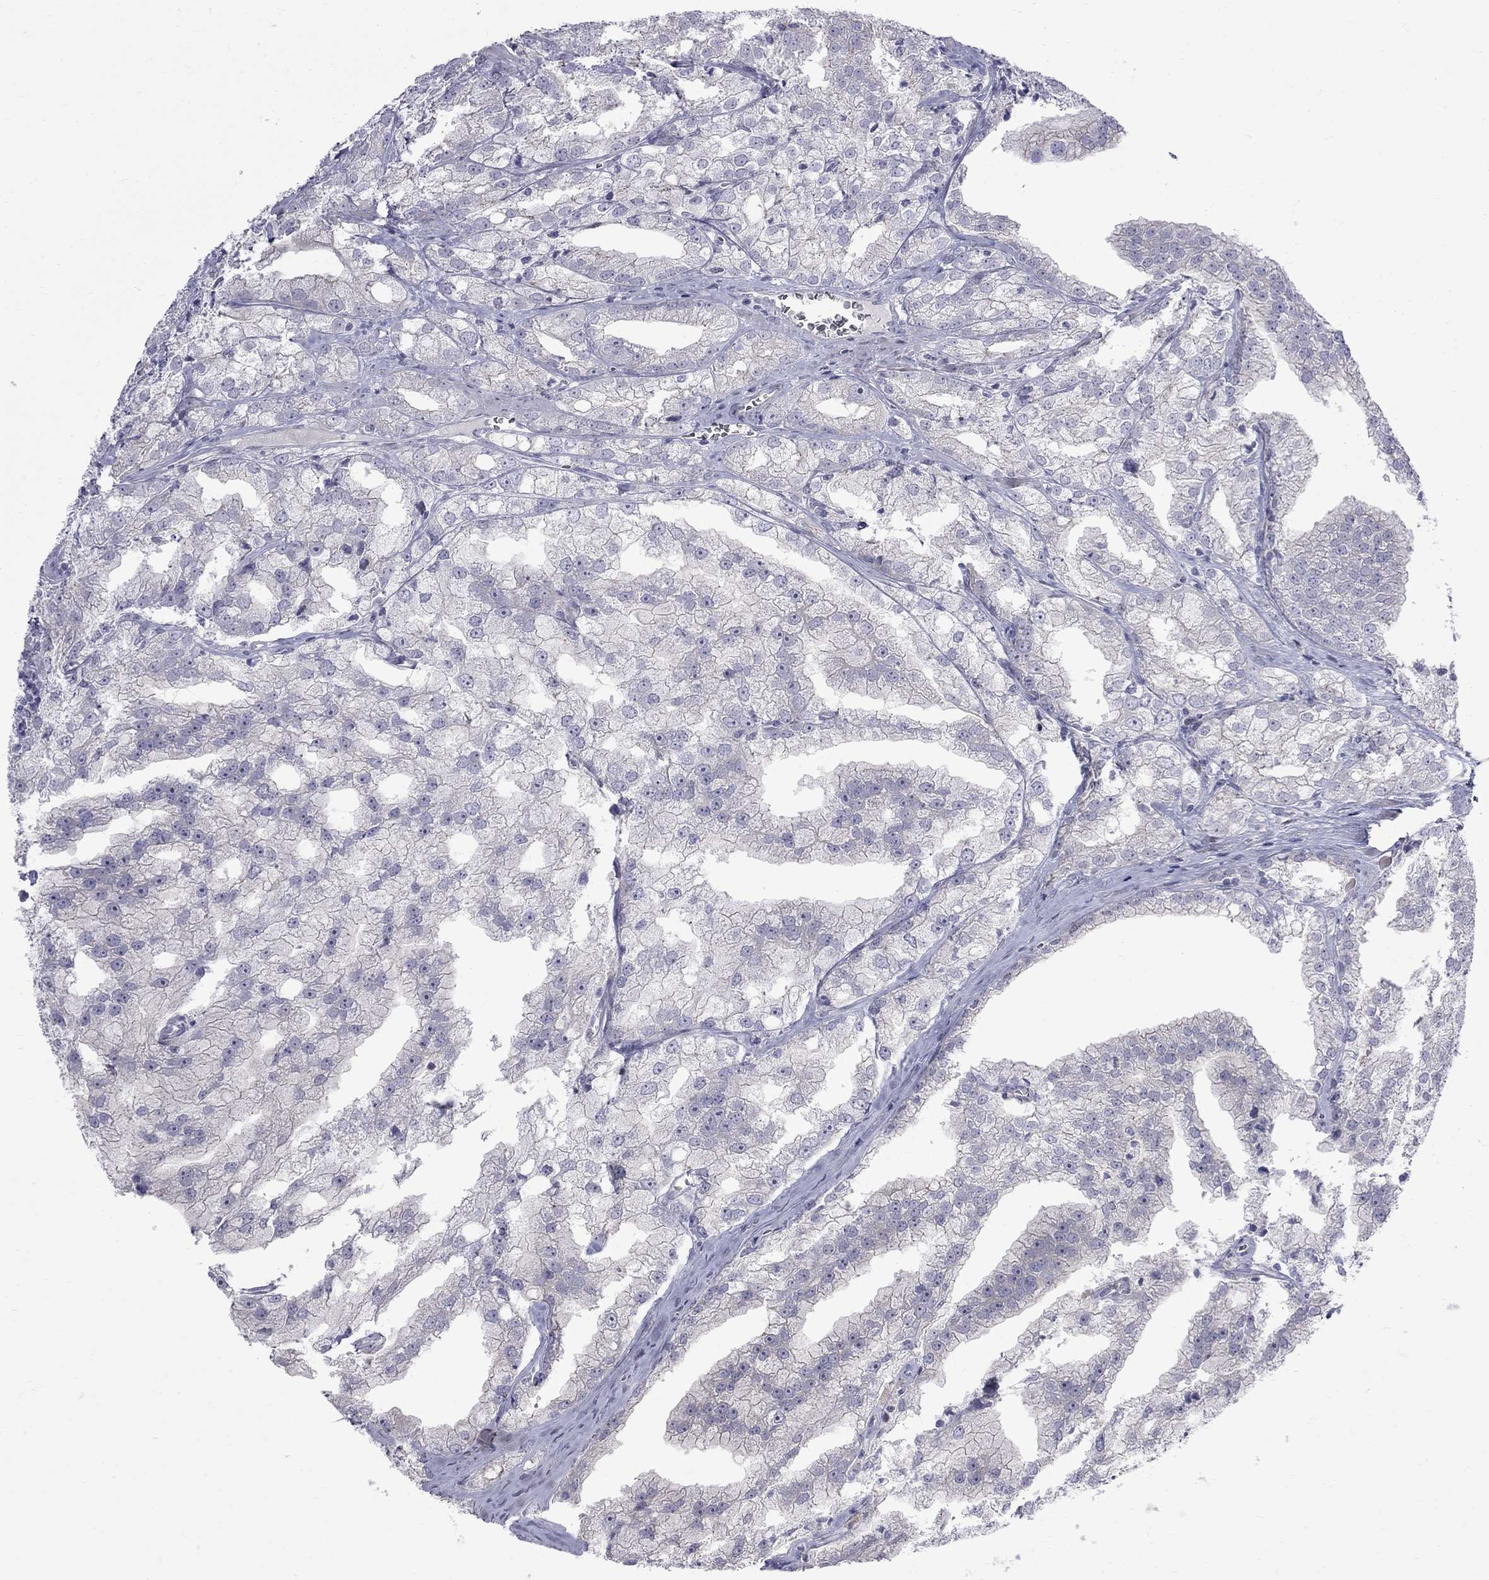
{"staining": {"intensity": "negative", "quantity": "none", "location": "none"}, "tissue": "prostate cancer", "cell_type": "Tumor cells", "image_type": "cancer", "snomed": [{"axis": "morphology", "description": "Adenocarcinoma, NOS"}, {"axis": "topography", "description": "Prostate"}], "caption": "This histopathology image is of prostate adenocarcinoma stained with immunohistochemistry (IHC) to label a protein in brown with the nuclei are counter-stained blue. There is no positivity in tumor cells.", "gene": "NRARP", "patient": {"sex": "male", "age": 70}}